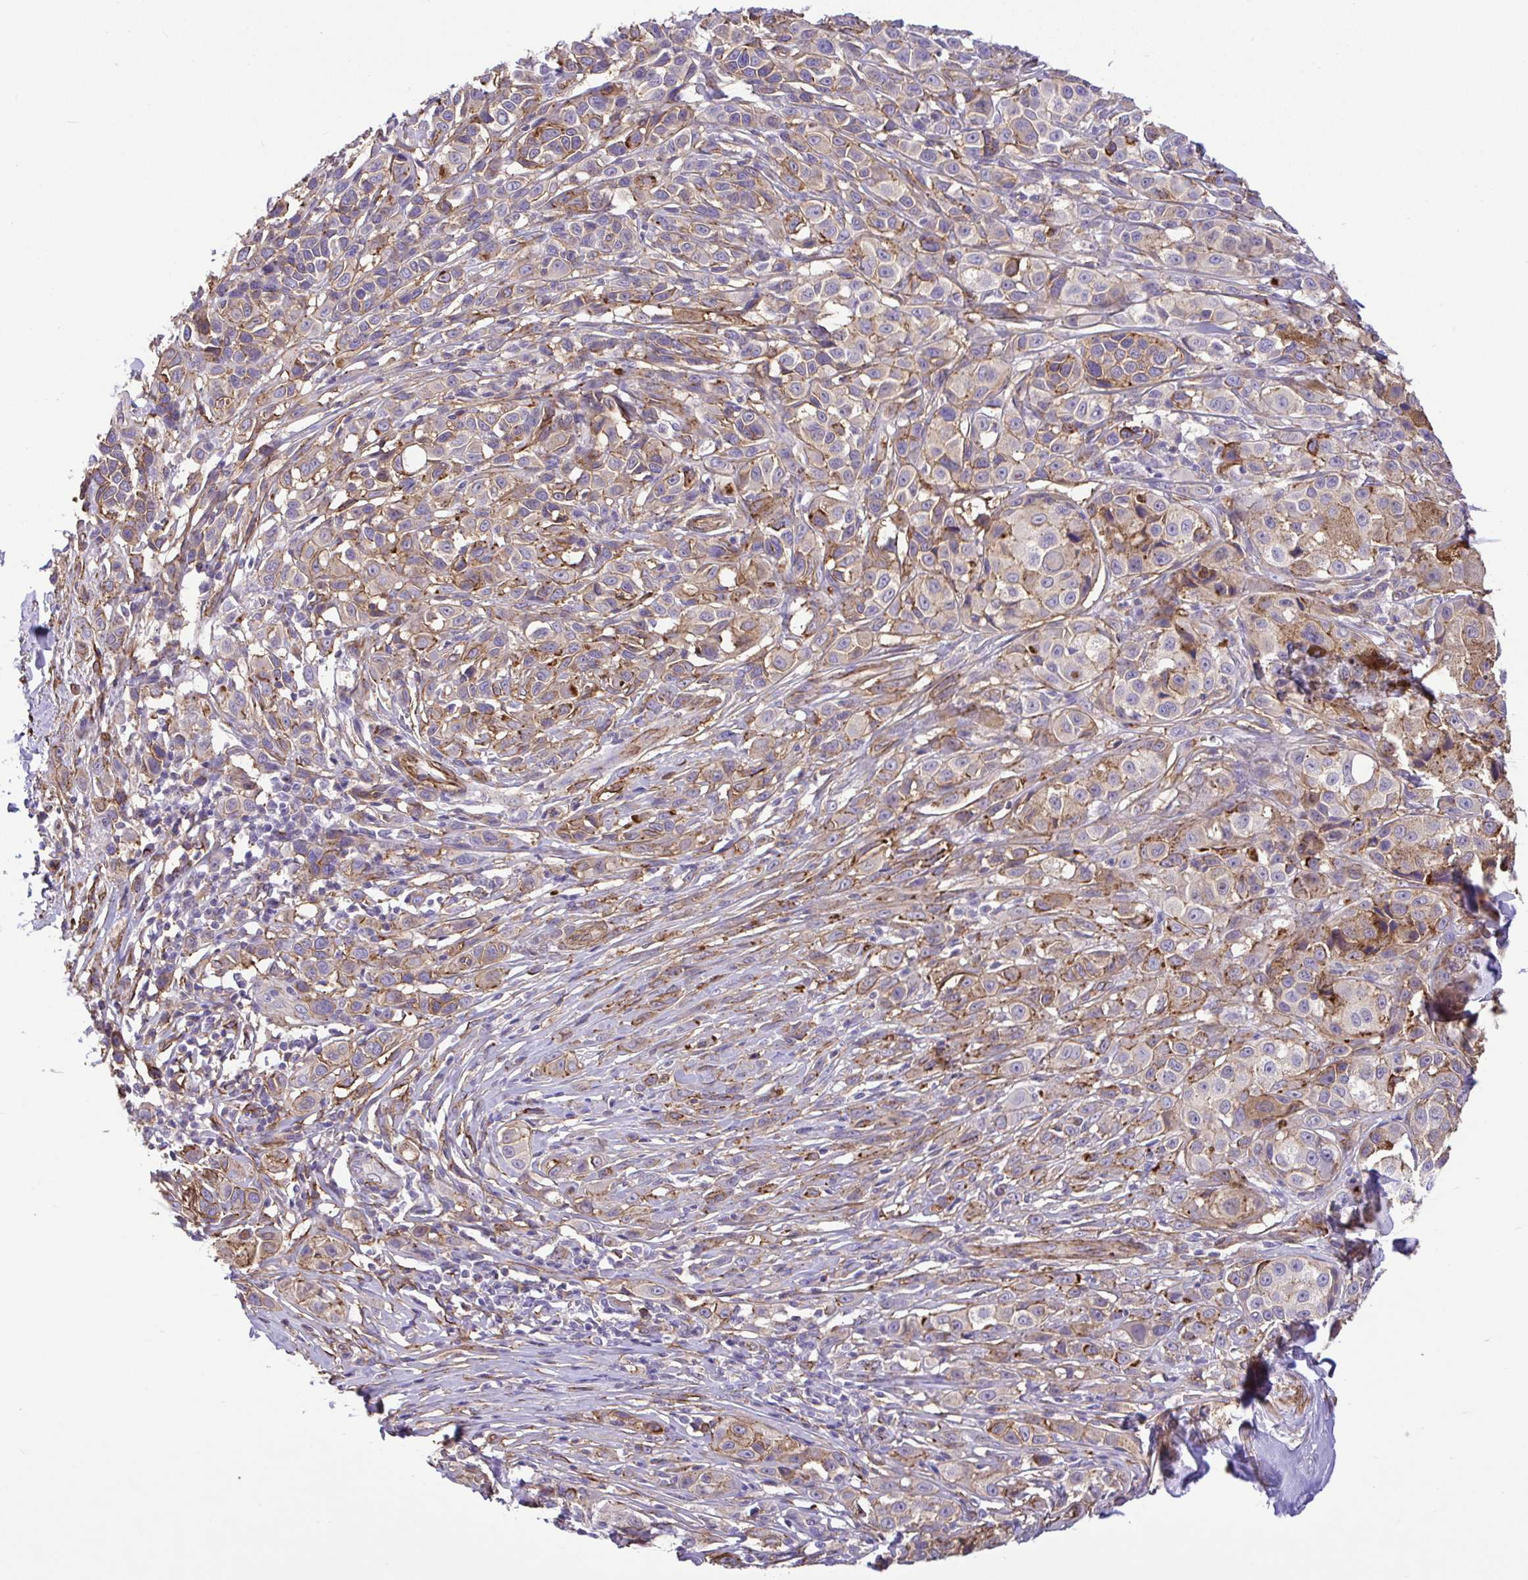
{"staining": {"intensity": "moderate", "quantity": "25%-75%", "location": "cytoplasmic/membranous"}, "tissue": "melanoma", "cell_type": "Tumor cells", "image_type": "cancer", "snomed": [{"axis": "morphology", "description": "Malignant melanoma, NOS"}, {"axis": "topography", "description": "Skin"}], "caption": "Immunohistochemical staining of malignant melanoma exhibits medium levels of moderate cytoplasmic/membranous protein positivity in approximately 25%-75% of tumor cells.", "gene": "PTPRK", "patient": {"sex": "male", "age": 39}}